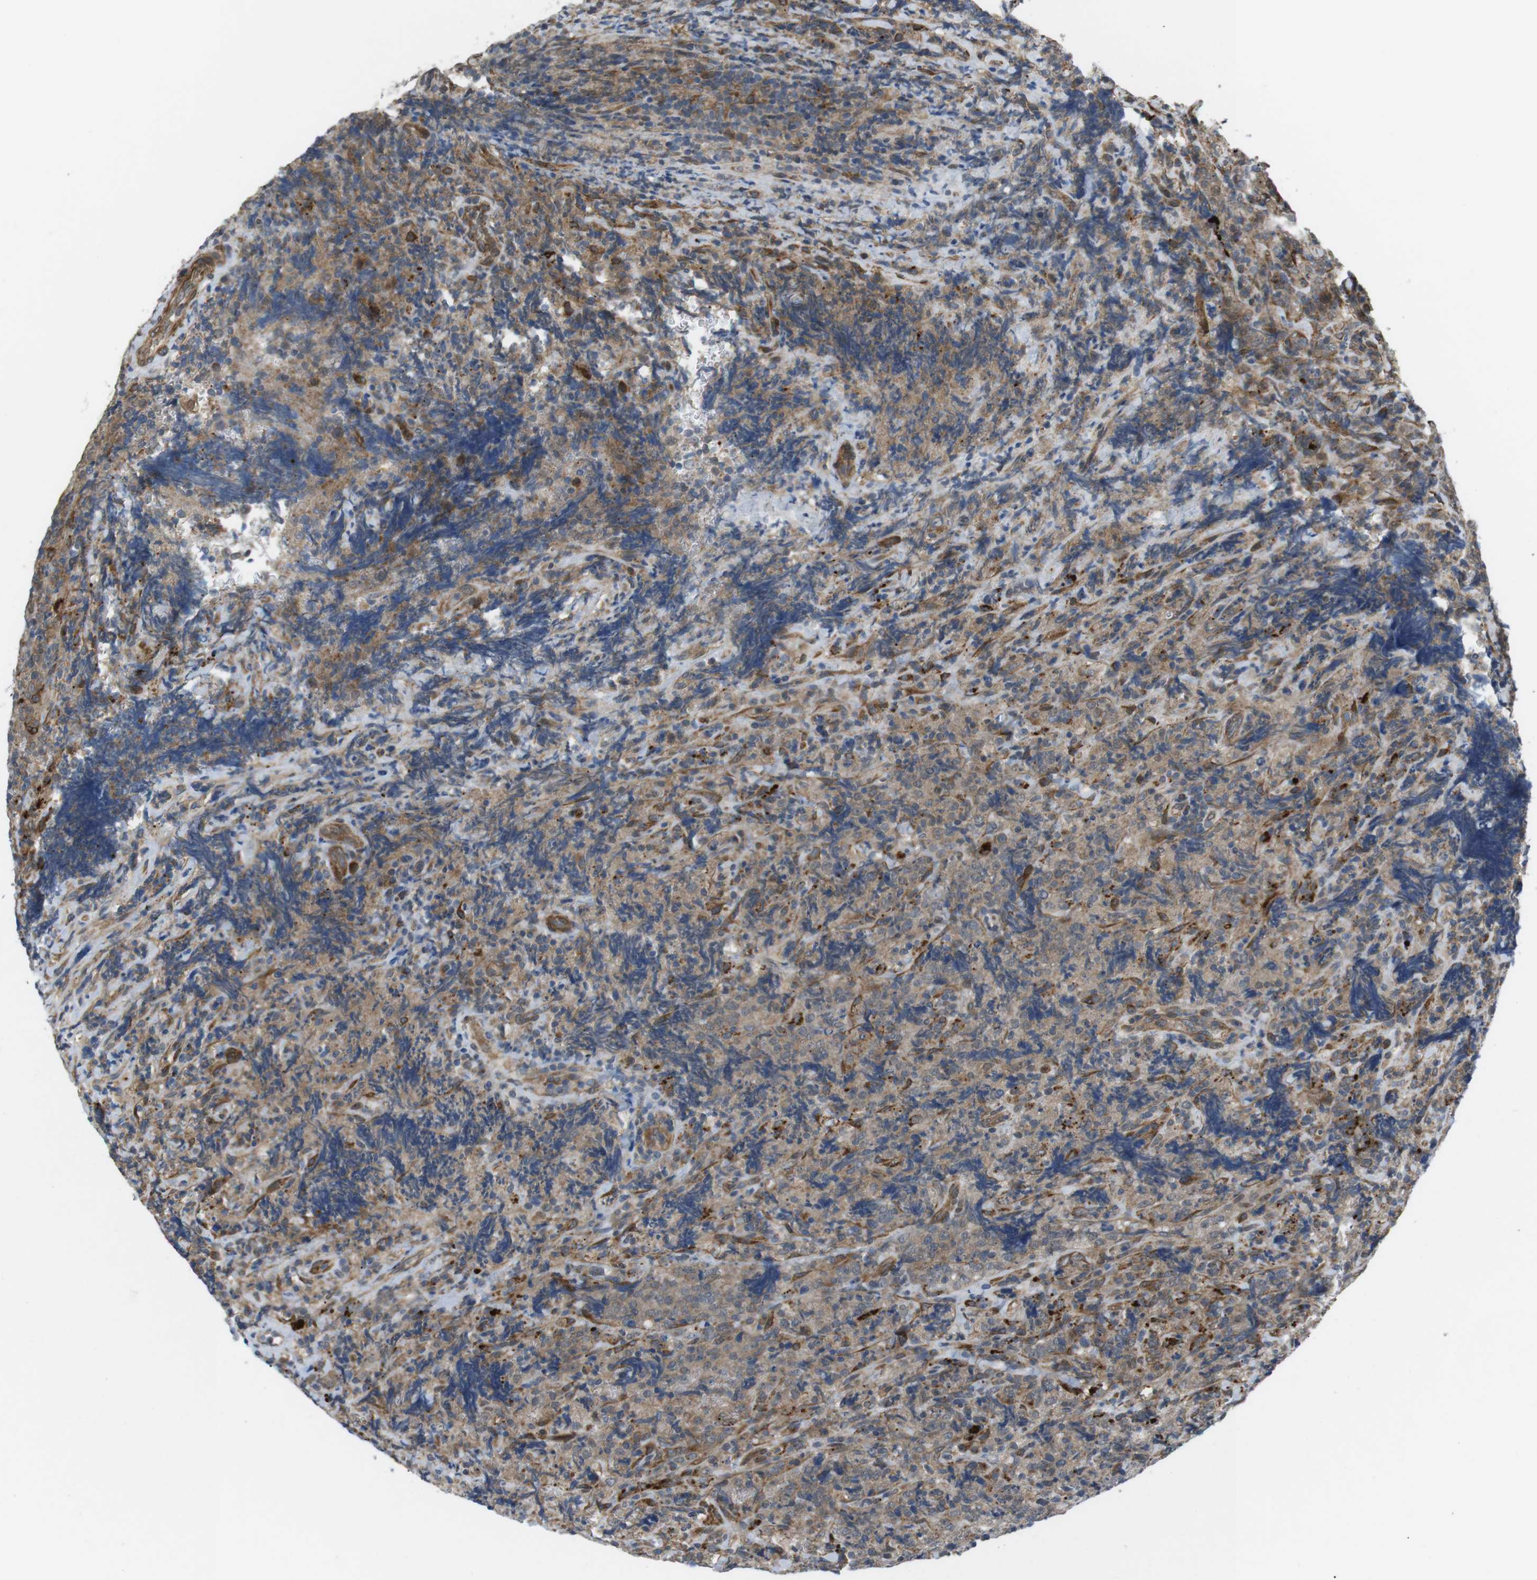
{"staining": {"intensity": "moderate", "quantity": "25%-75%", "location": "cytoplasmic/membranous"}, "tissue": "lymphoma", "cell_type": "Tumor cells", "image_type": "cancer", "snomed": [{"axis": "morphology", "description": "Malignant lymphoma, non-Hodgkin's type, High grade"}, {"axis": "topography", "description": "Tonsil"}], "caption": "Immunohistochemical staining of human malignant lymphoma, non-Hodgkin's type (high-grade) reveals medium levels of moderate cytoplasmic/membranous protein expression in about 25%-75% of tumor cells. Ihc stains the protein in brown and the nuclei are stained blue.", "gene": "KANK2", "patient": {"sex": "female", "age": 36}}